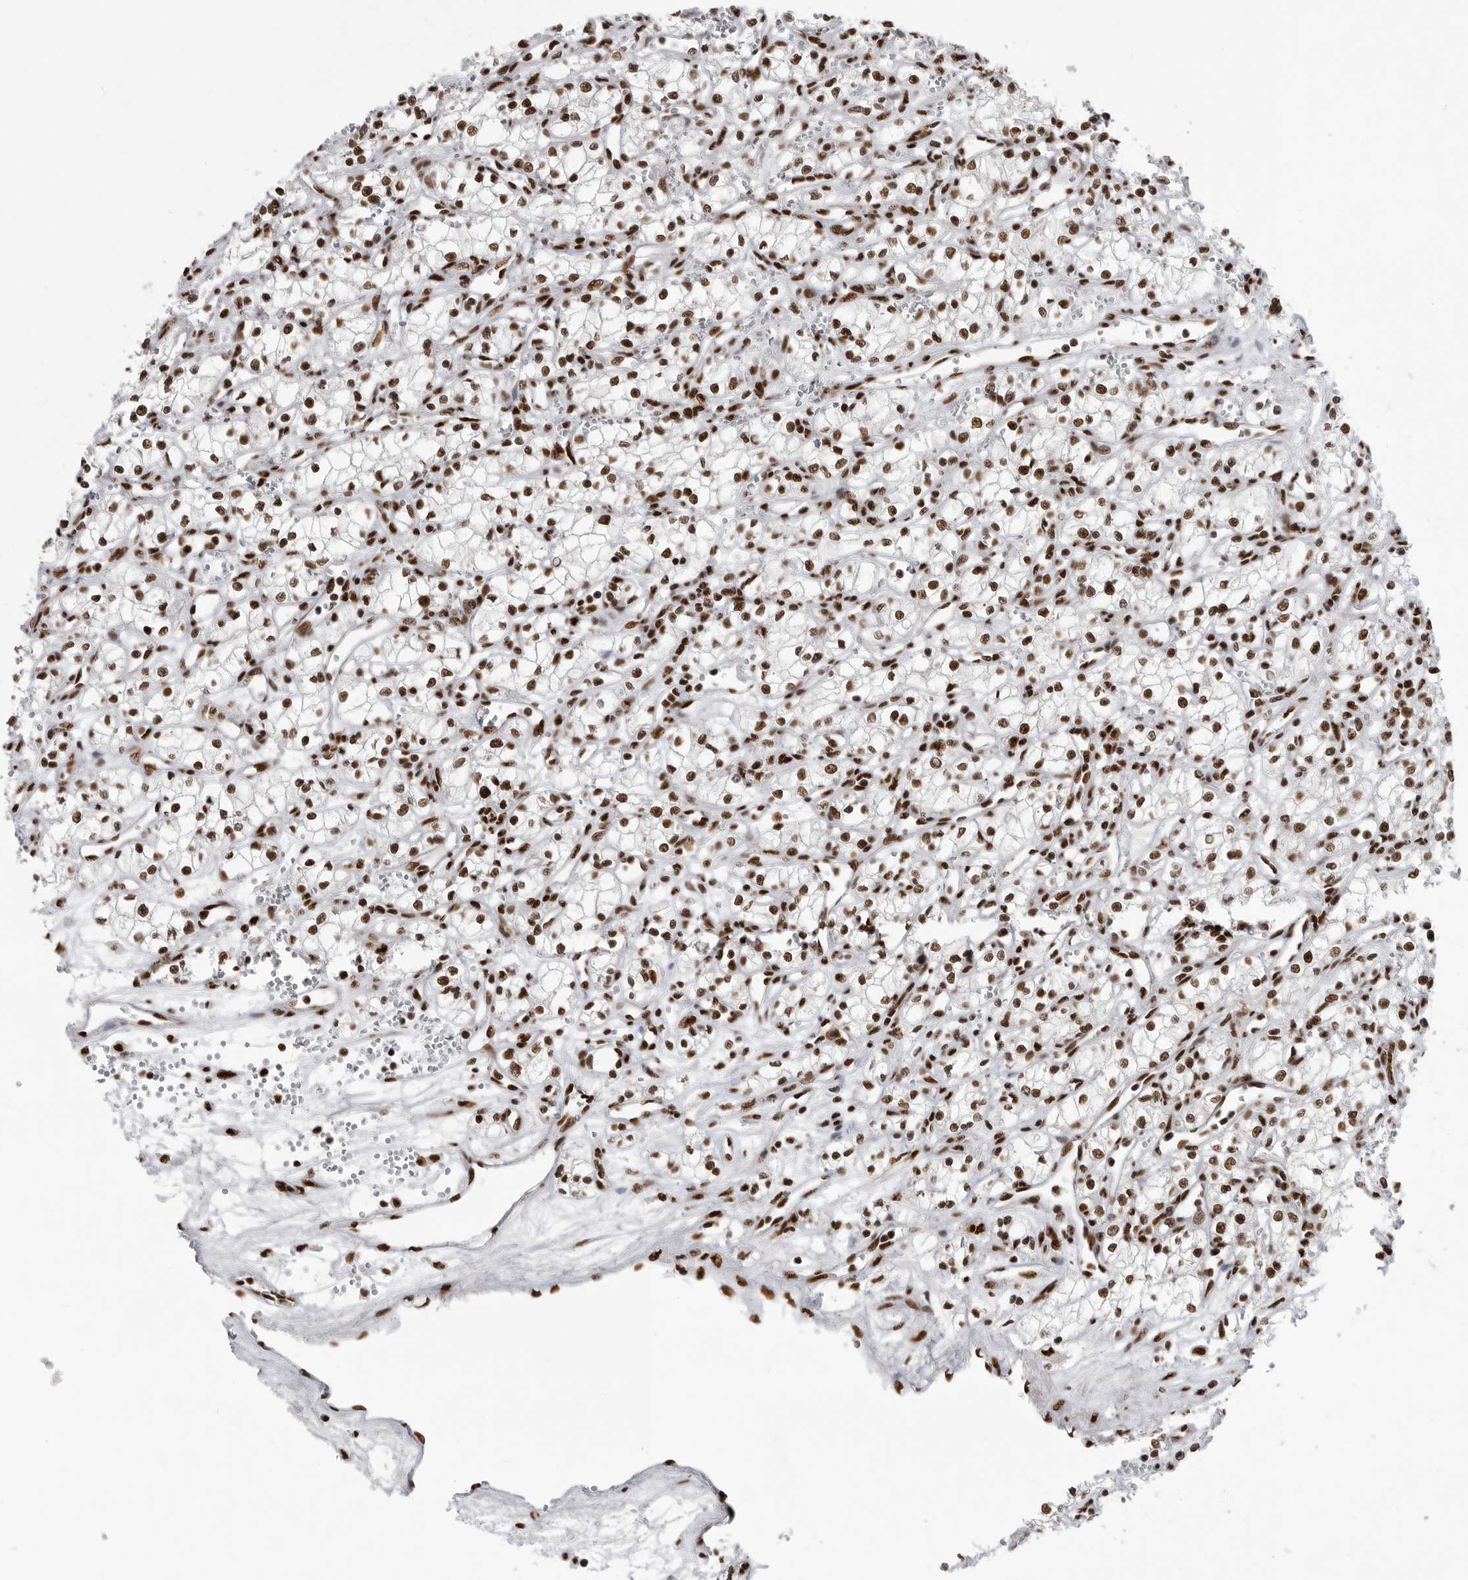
{"staining": {"intensity": "strong", "quantity": ">75%", "location": "nuclear"}, "tissue": "renal cancer", "cell_type": "Tumor cells", "image_type": "cancer", "snomed": [{"axis": "morphology", "description": "Adenocarcinoma, NOS"}, {"axis": "topography", "description": "Kidney"}], "caption": "There is high levels of strong nuclear staining in tumor cells of adenocarcinoma (renal), as demonstrated by immunohistochemical staining (brown color).", "gene": "BCLAF1", "patient": {"sex": "male", "age": 59}}